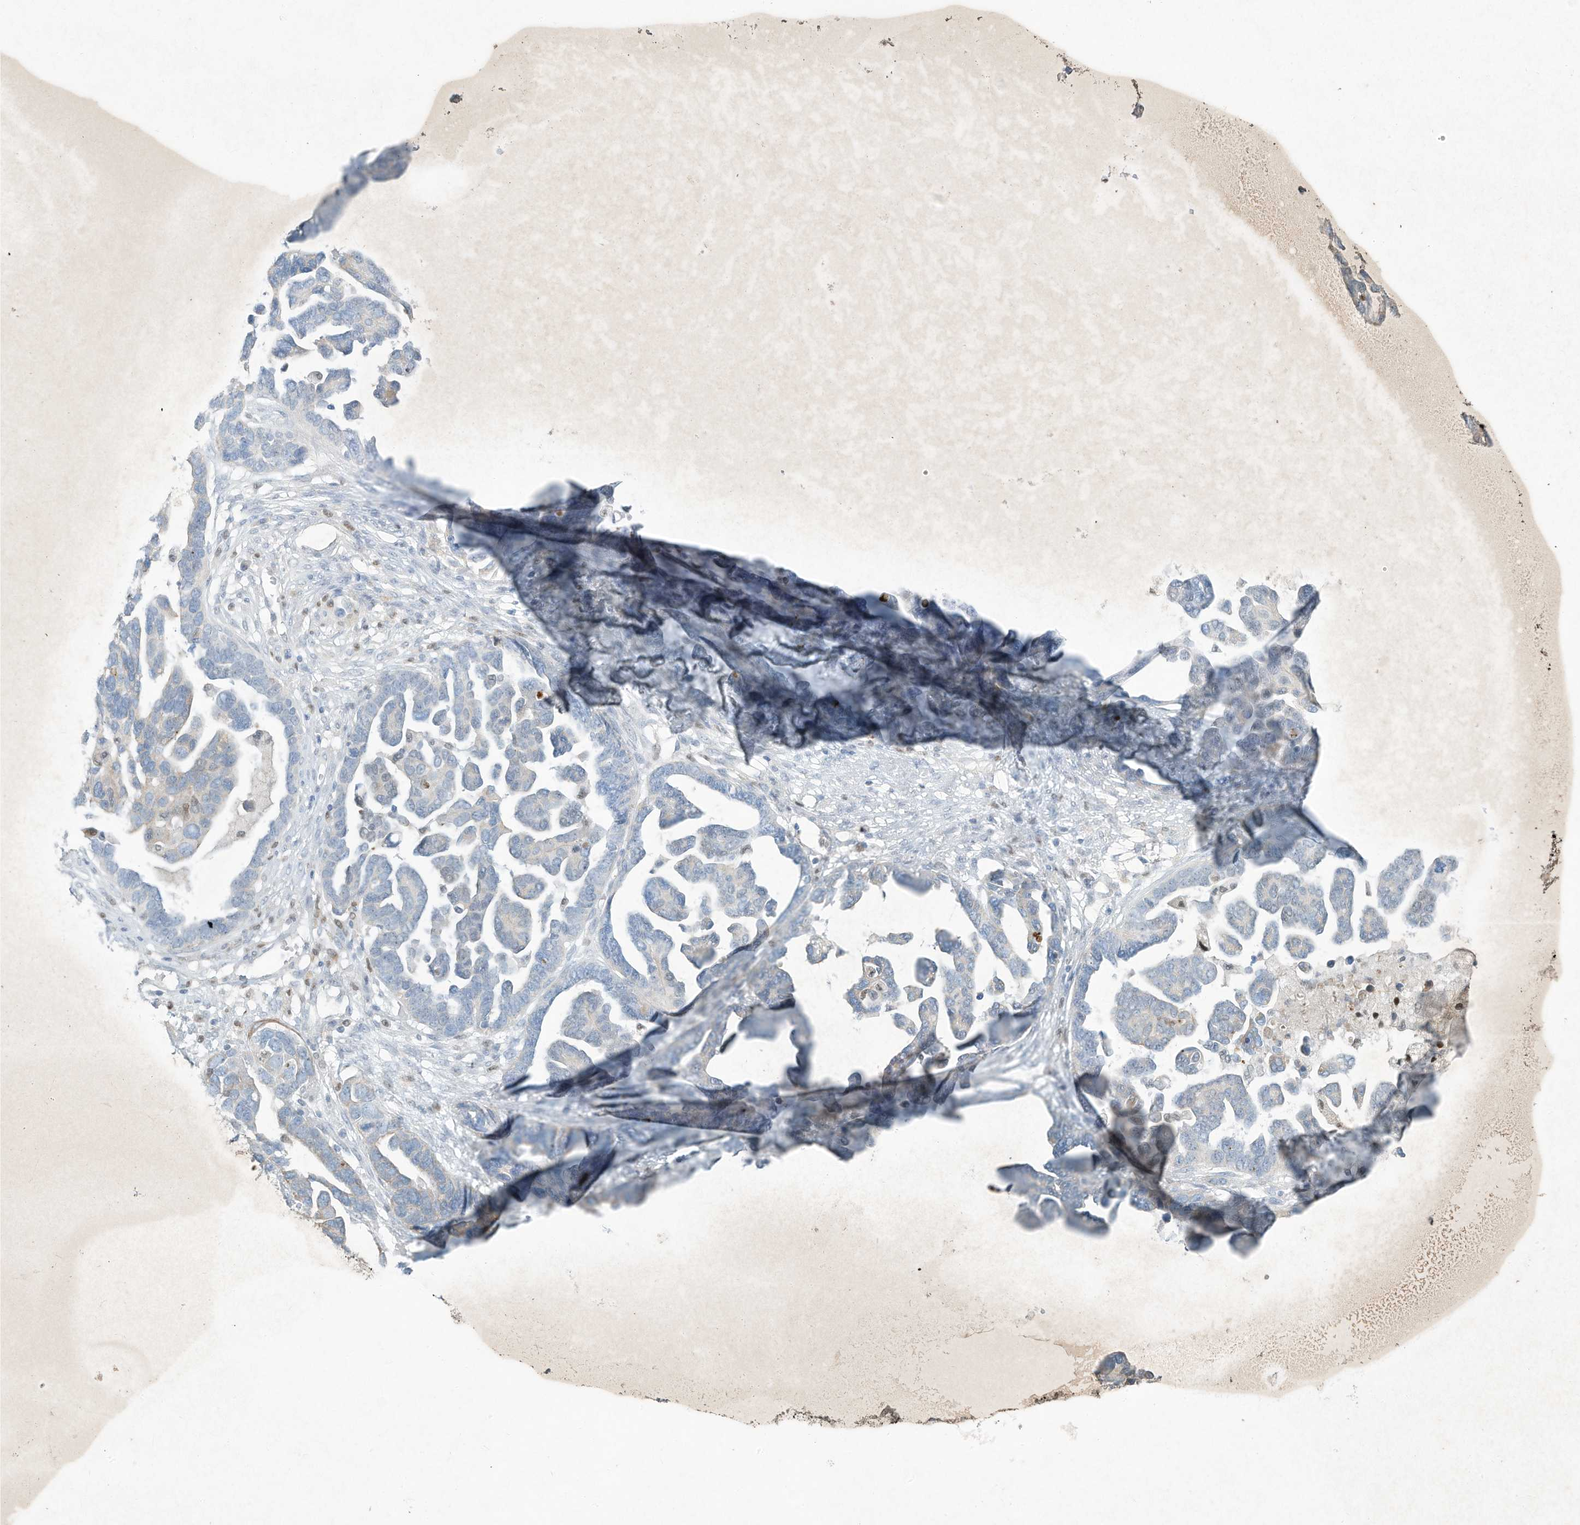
{"staining": {"intensity": "negative", "quantity": "none", "location": "none"}, "tissue": "ovarian cancer", "cell_type": "Tumor cells", "image_type": "cancer", "snomed": [{"axis": "morphology", "description": "Cystadenocarcinoma, serous, NOS"}, {"axis": "topography", "description": "Ovary"}], "caption": "Immunohistochemical staining of ovarian serous cystadenocarcinoma displays no significant staining in tumor cells.", "gene": "TUBE1", "patient": {"sex": "female", "age": 54}}